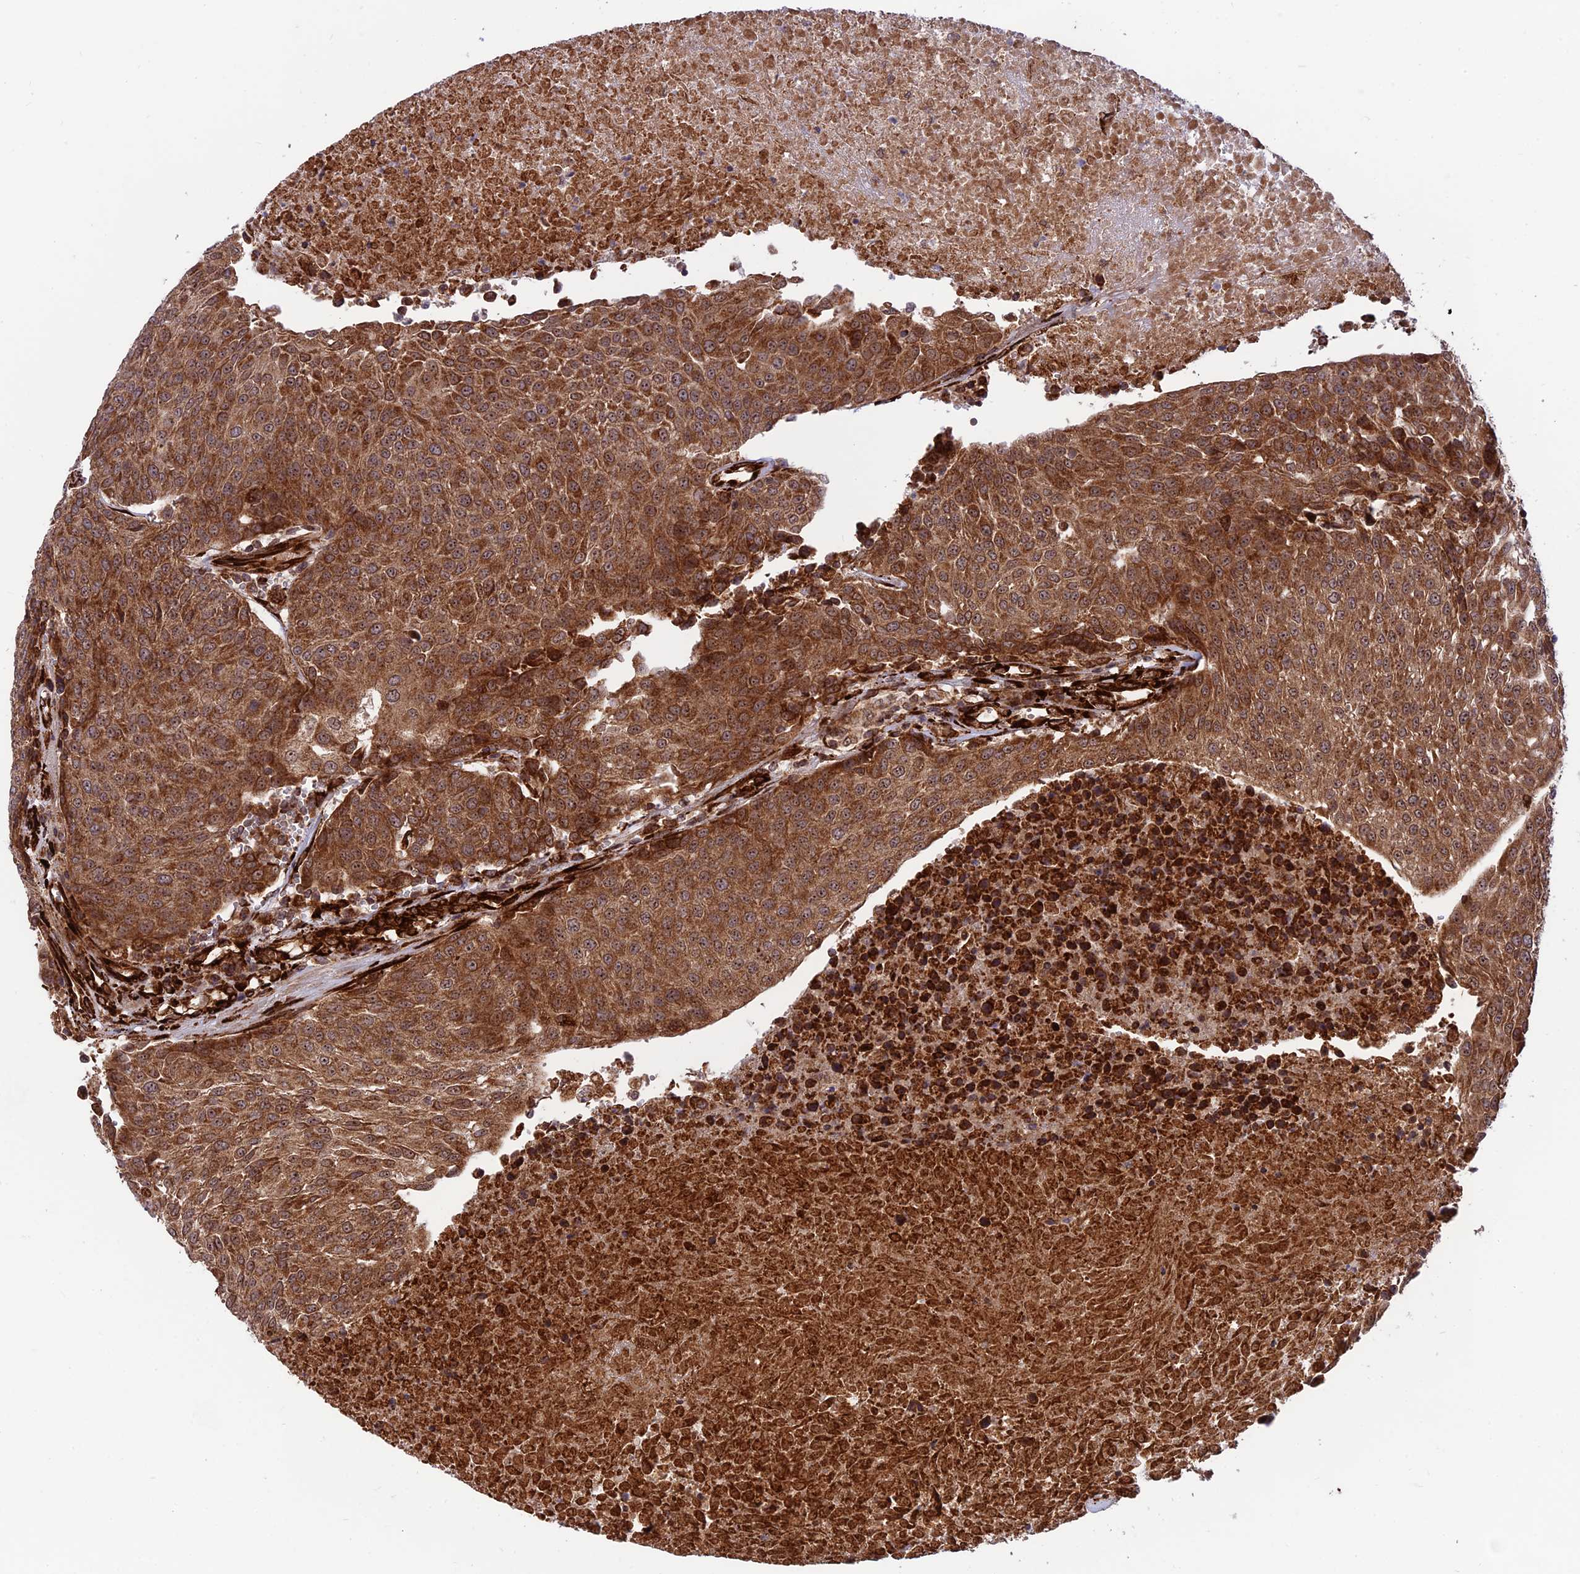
{"staining": {"intensity": "strong", "quantity": ">75%", "location": "cytoplasmic/membranous,nuclear"}, "tissue": "urothelial cancer", "cell_type": "Tumor cells", "image_type": "cancer", "snomed": [{"axis": "morphology", "description": "Urothelial carcinoma, High grade"}, {"axis": "topography", "description": "Urinary bladder"}], "caption": "Tumor cells show high levels of strong cytoplasmic/membranous and nuclear positivity in approximately >75% of cells in human urothelial cancer. The staining is performed using DAB (3,3'-diaminobenzidine) brown chromogen to label protein expression. The nuclei are counter-stained blue using hematoxylin.", "gene": "CRTAP", "patient": {"sex": "female", "age": 85}}